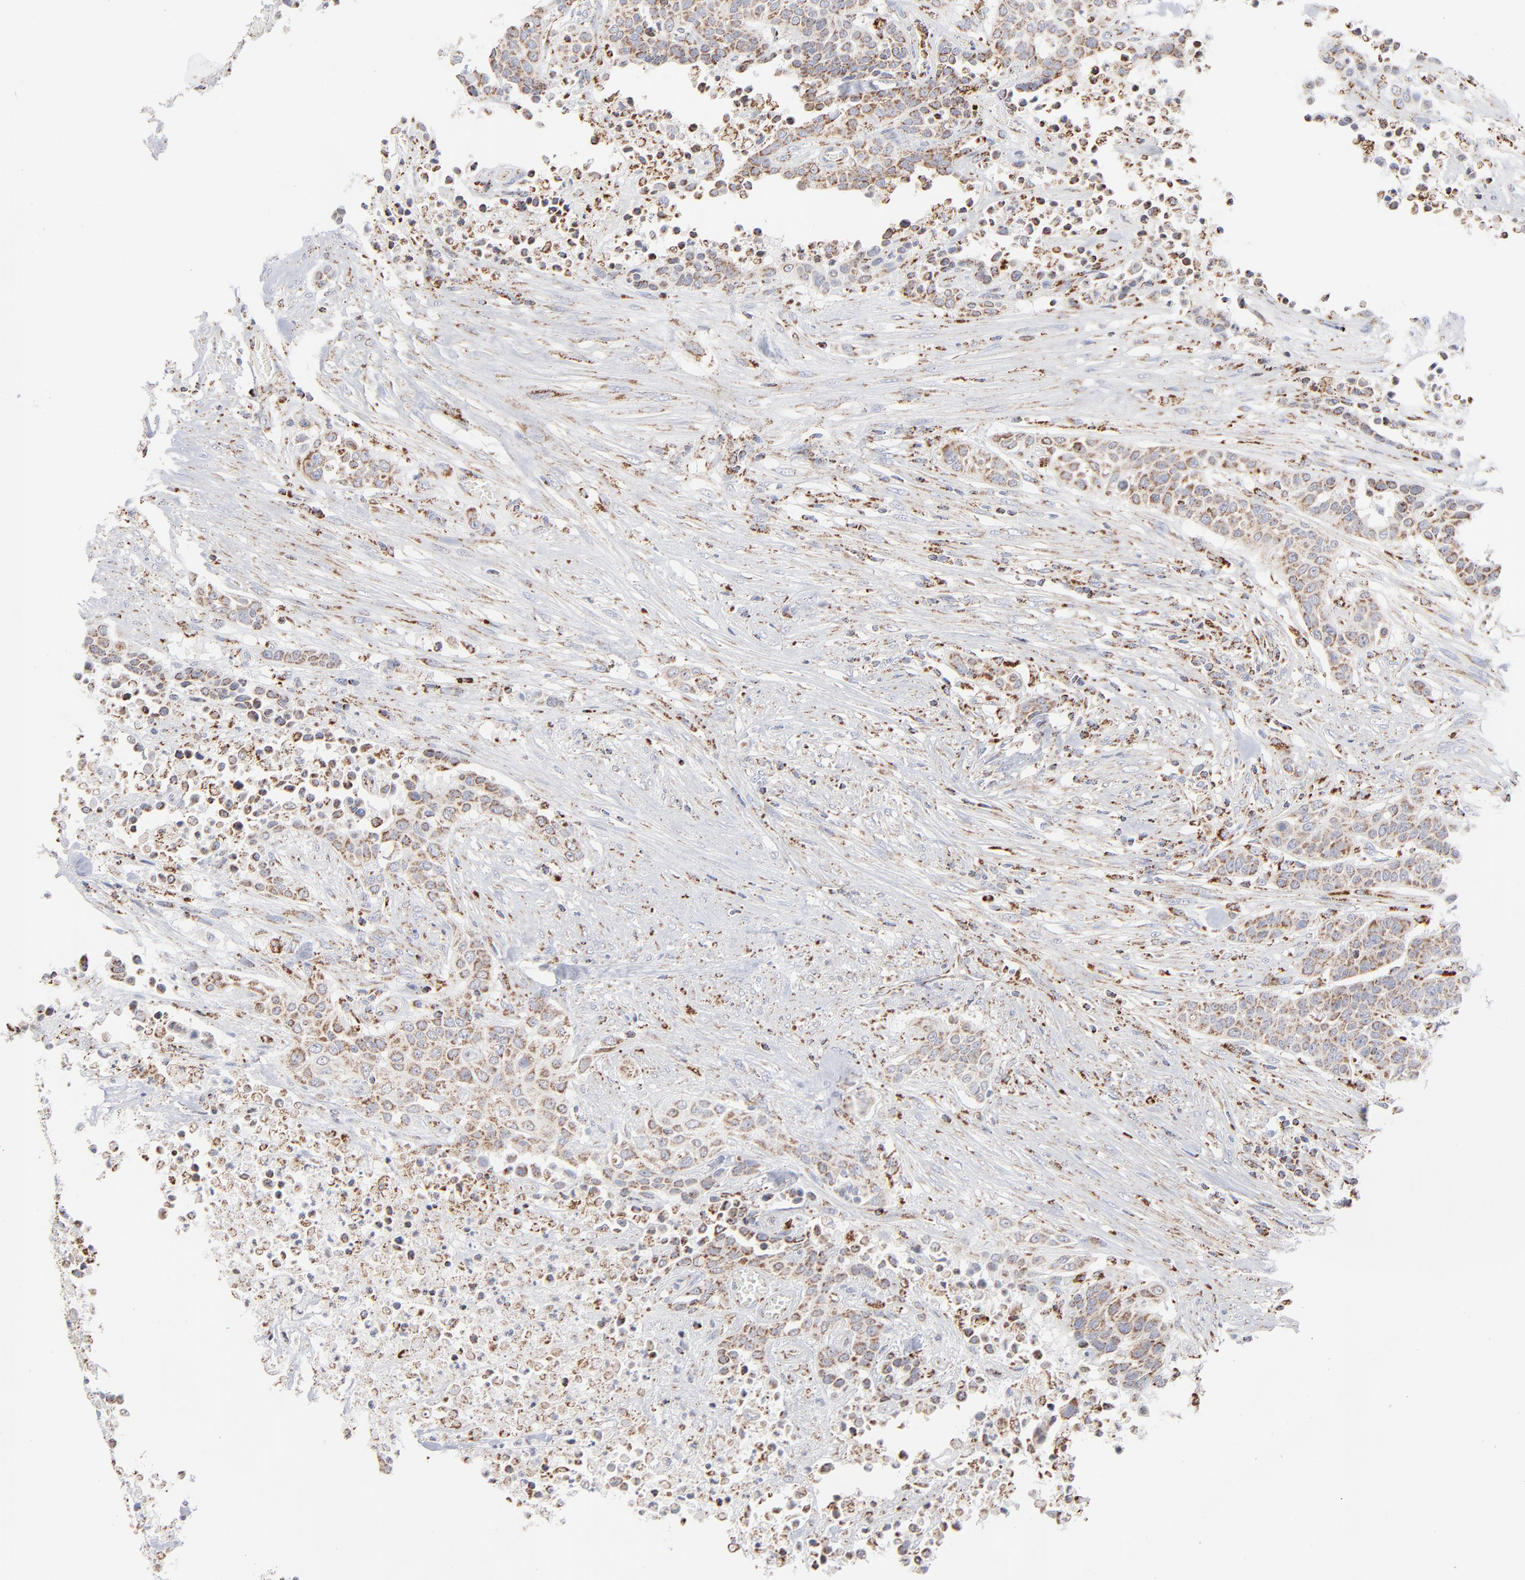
{"staining": {"intensity": "moderate", "quantity": ">75%", "location": "cytoplasmic/membranous"}, "tissue": "urothelial cancer", "cell_type": "Tumor cells", "image_type": "cancer", "snomed": [{"axis": "morphology", "description": "Urothelial carcinoma, High grade"}, {"axis": "topography", "description": "Urinary bladder"}], "caption": "Immunohistochemistry (DAB (3,3'-diaminobenzidine)) staining of high-grade urothelial carcinoma shows moderate cytoplasmic/membranous protein positivity in about >75% of tumor cells.", "gene": "ASB3", "patient": {"sex": "male", "age": 74}}